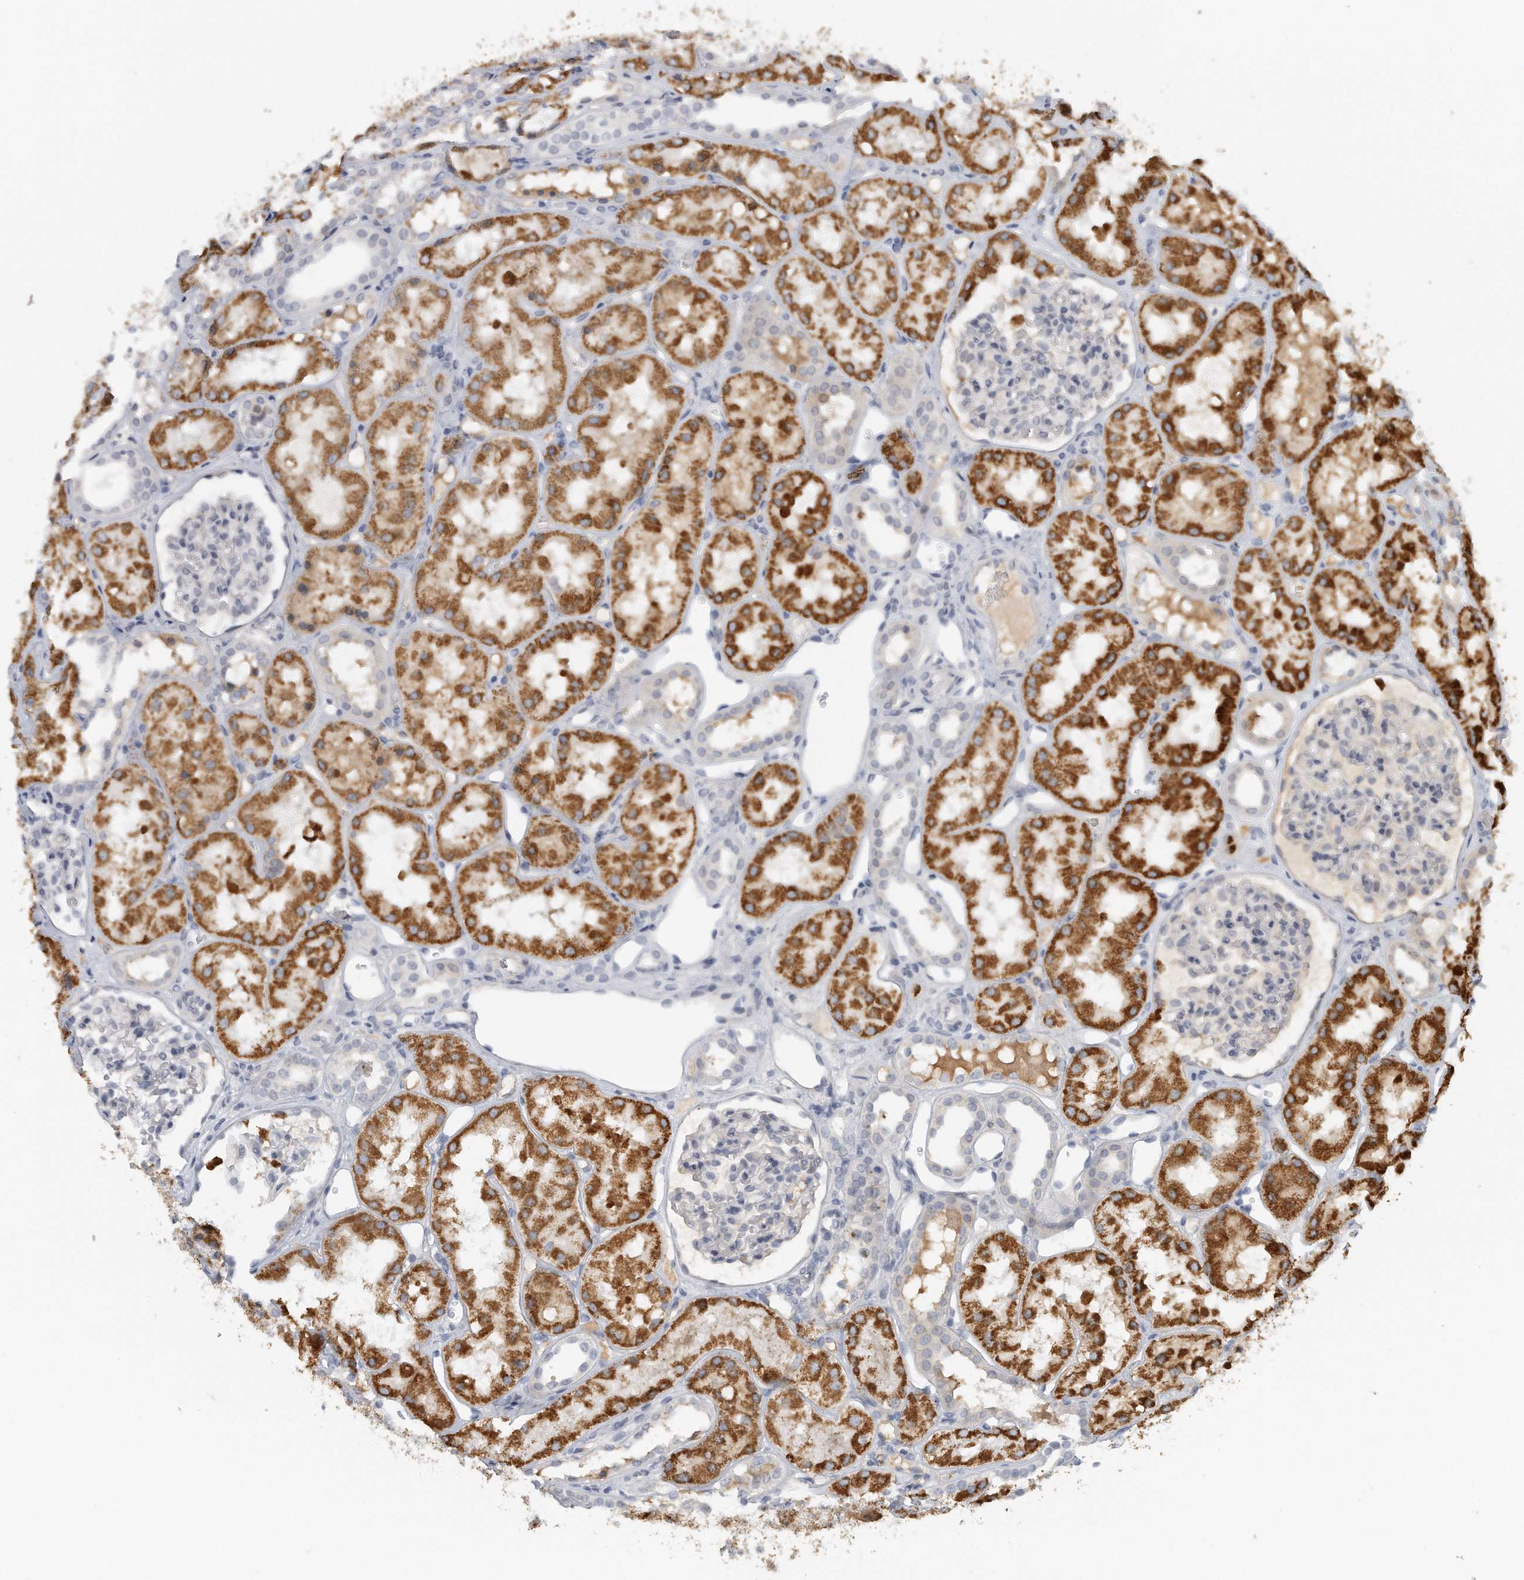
{"staining": {"intensity": "negative", "quantity": "none", "location": "none"}, "tissue": "kidney", "cell_type": "Cells in glomeruli", "image_type": "normal", "snomed": [{"axis": "morphology", "description": "Normal tissue, NOS"}, {"axis": "topography", "description": "Kidney"}], "caption": "Immunohistochemistry (IHC) photomicrograph of normal human kidney stained for a protein (brown), which demonstrates no expression in cells in glomeruli.", "gene": "DDX43", "patient": {"sex": "male", "age": 16}}